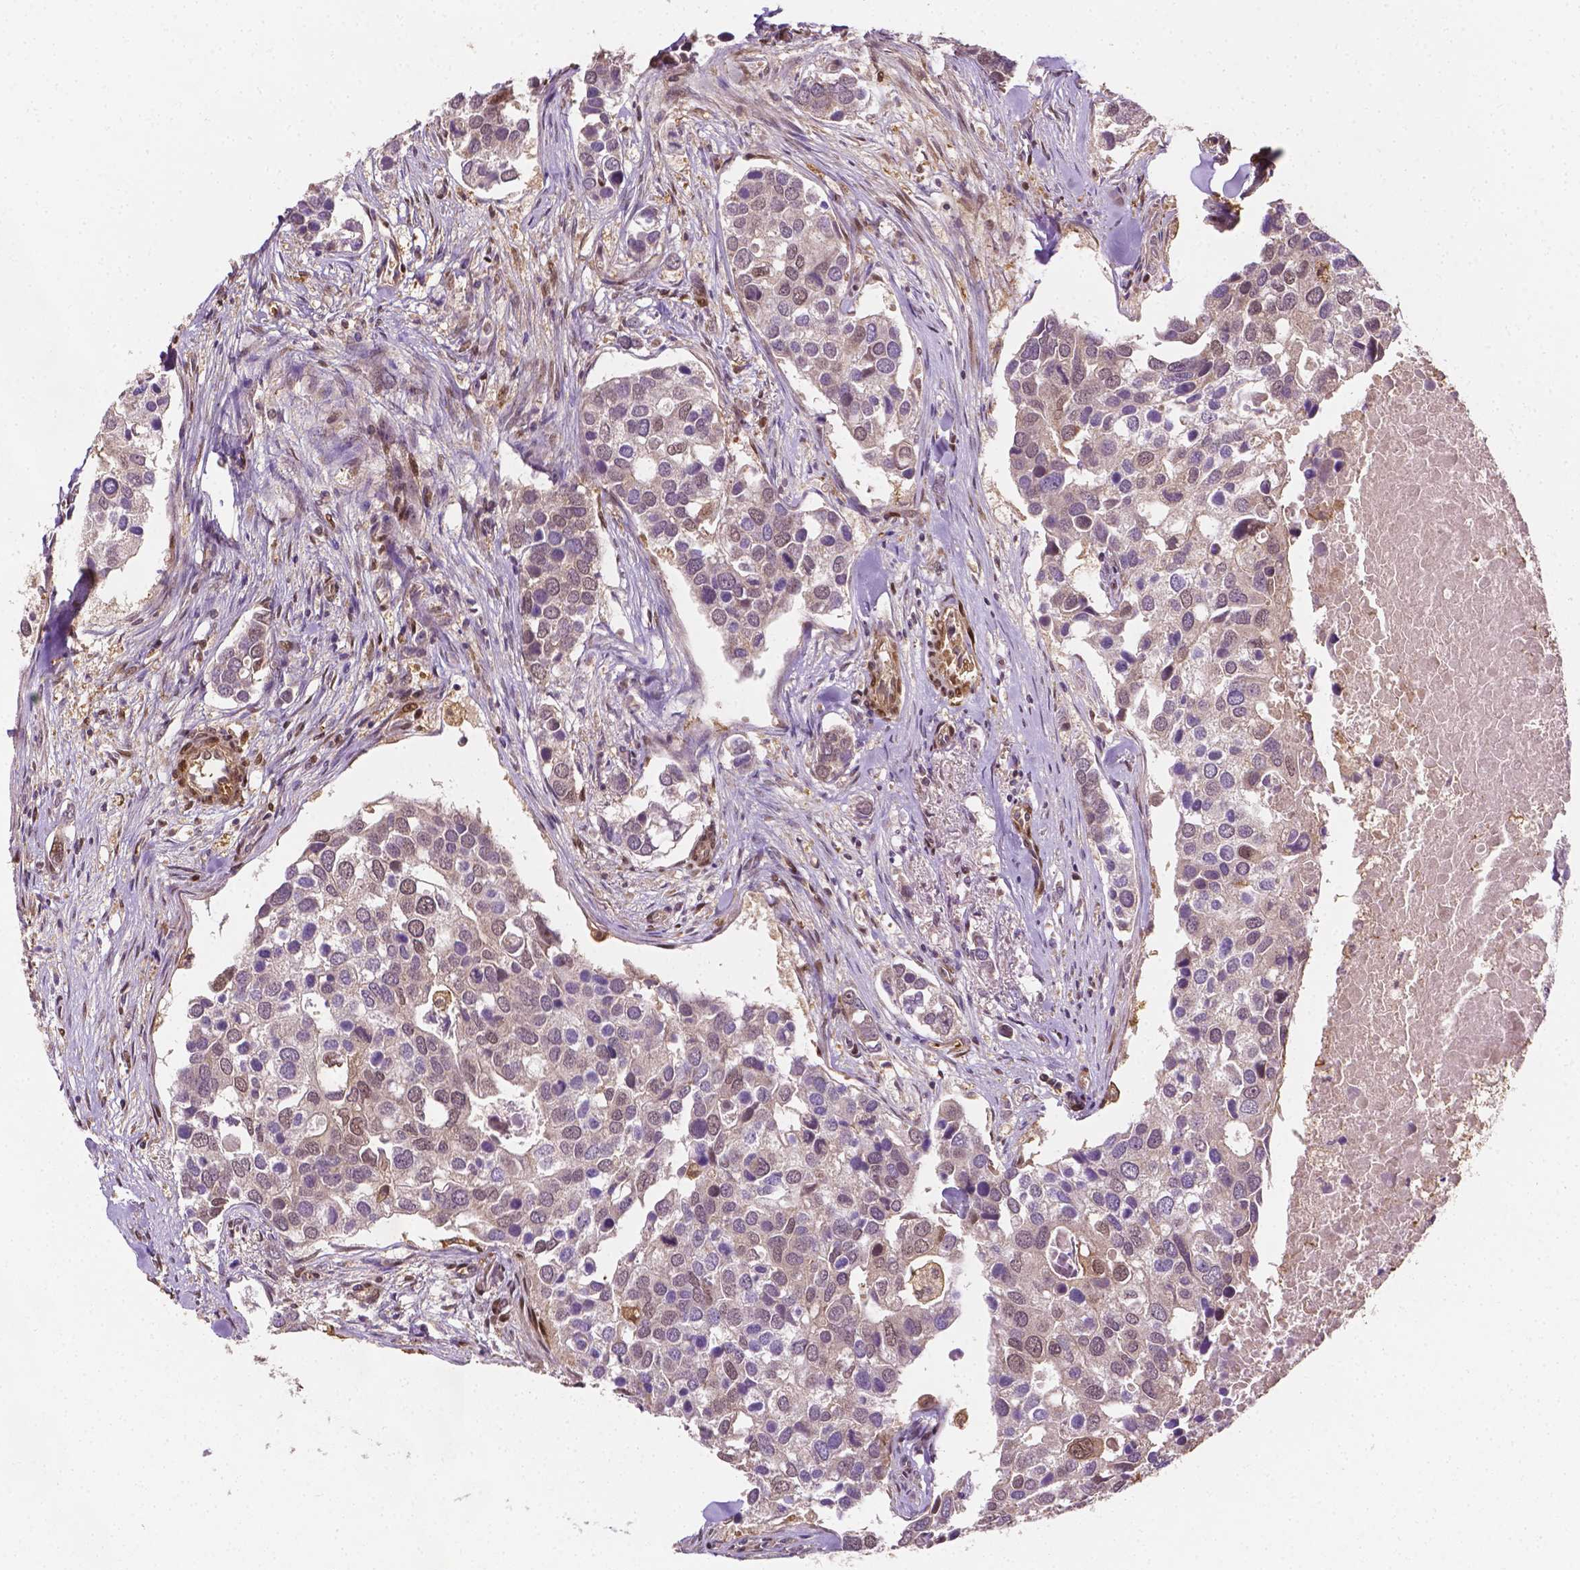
{"staining": {"intensity": "negative", "quantity": "none", "location": "none"}, "tissue": "breast cancer", "cell_type": "Tumor cells", "image_type": "cancer", "snomed": [{"axis": "morphology", "description": "Duct carcinoma"}, {"axis": "topography", "description": "Breast"}], "caption": "Breast infiltrating ductal carcinoma stained for a protein using IHC exhibits no staining tumor cells.", "gene": "YAP1", "patient": {"sex": "female", "age": 83}}